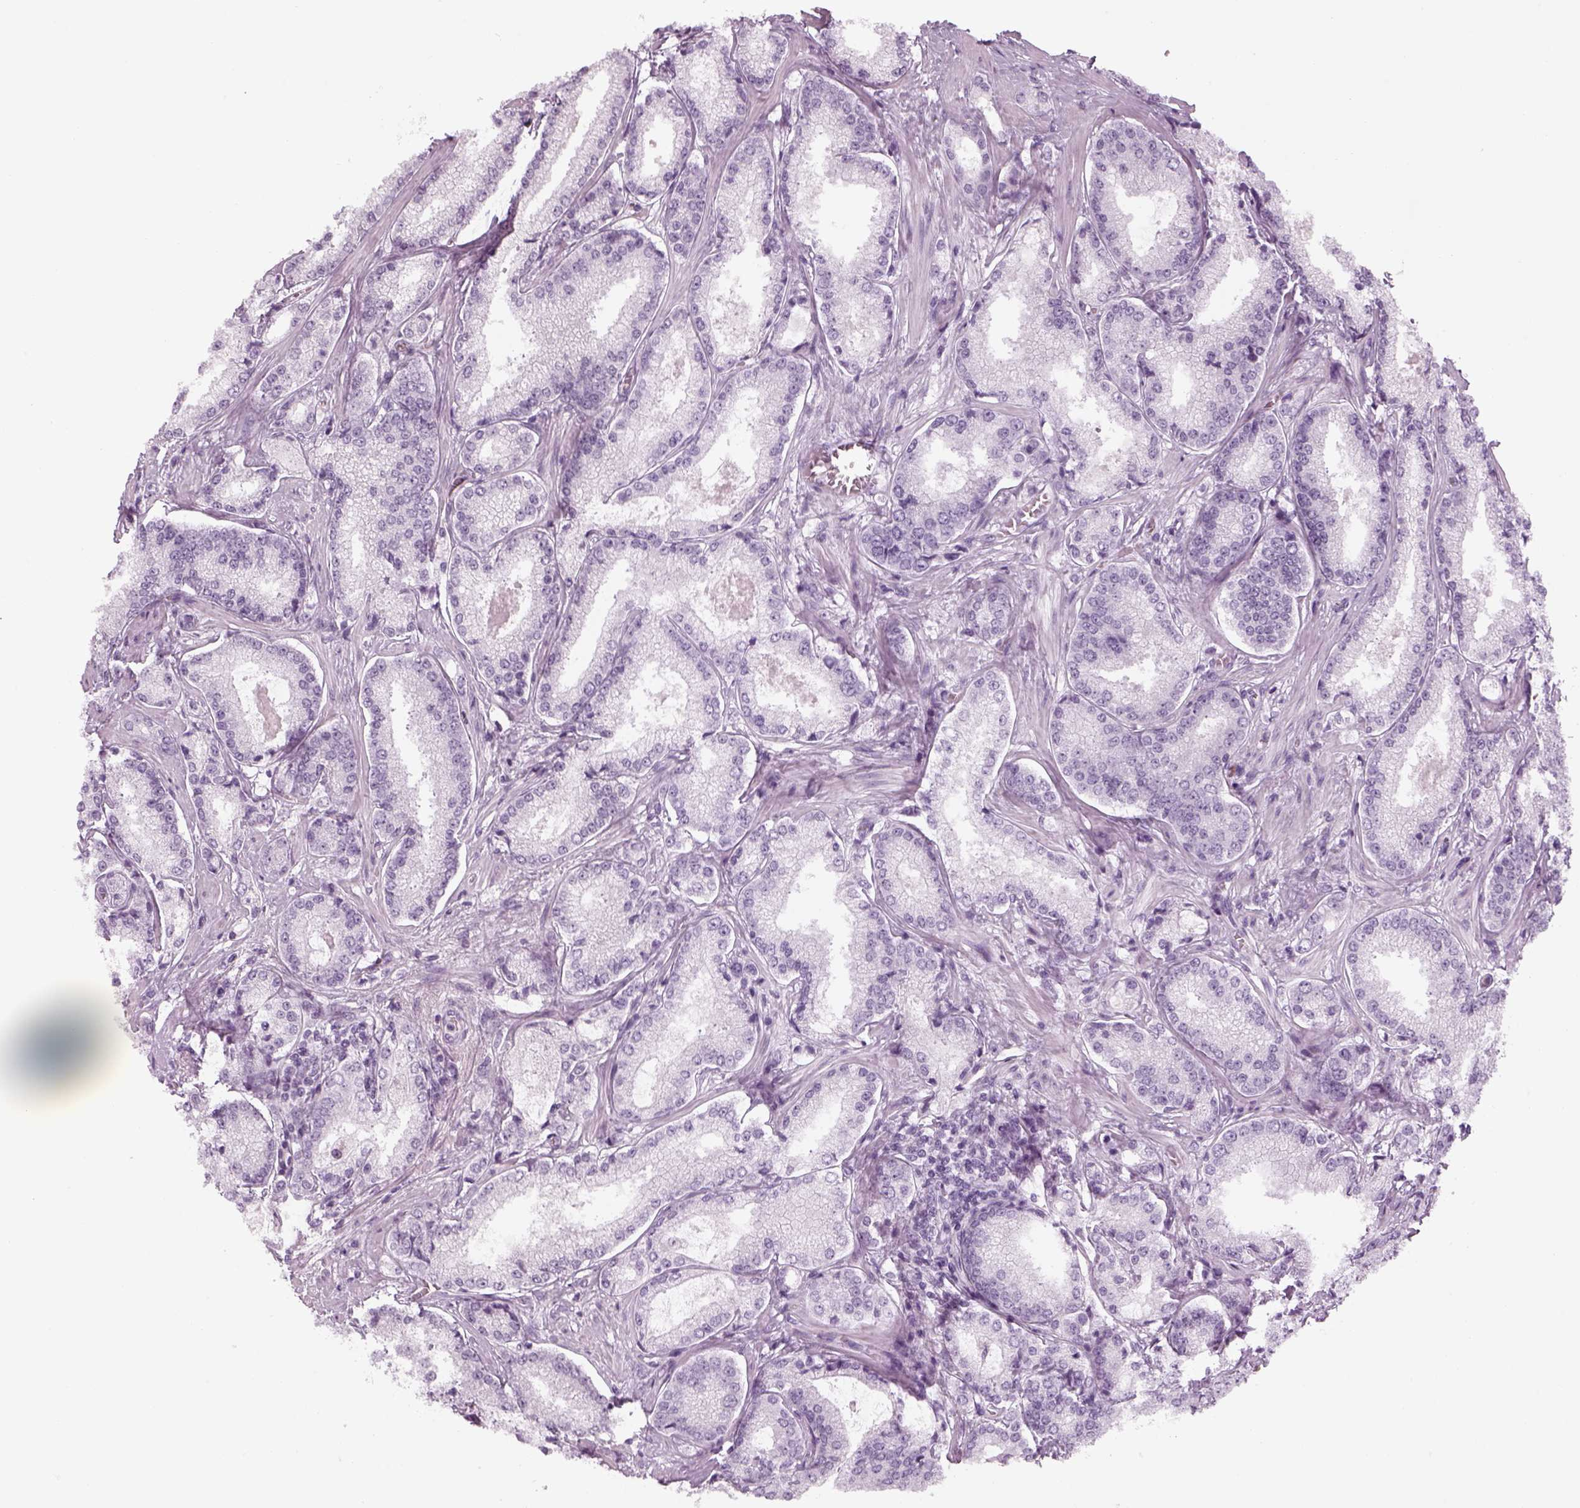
{"staining": {"intensity": "negative", "quantity": "none", "location": "none"}, "tissue": "prostate cancer", "cell_type": "Tumor cells", "image_type": "cancer", "snomed": [{"axis": "morphology", "description": "Adenocarcinoma, Low grade"}, {"axis": "topography", "description": "Prostate"}], "caption": "IHC micrograph of neoplastic tissue: adenocarcinoma (low-grade) (prostate) stained with DAB (3,3'-diaminobenzidine) displays no significant protein expression in tumor cells. (Stains: DAB (3,3'-diaminobenzidine) IHC with hematoxylin counter stain, Microscopy: brightfield microscopy at high magnification).", "gene": "PABPC1L2B", "patient": {"sex": "male", "age": 56}}